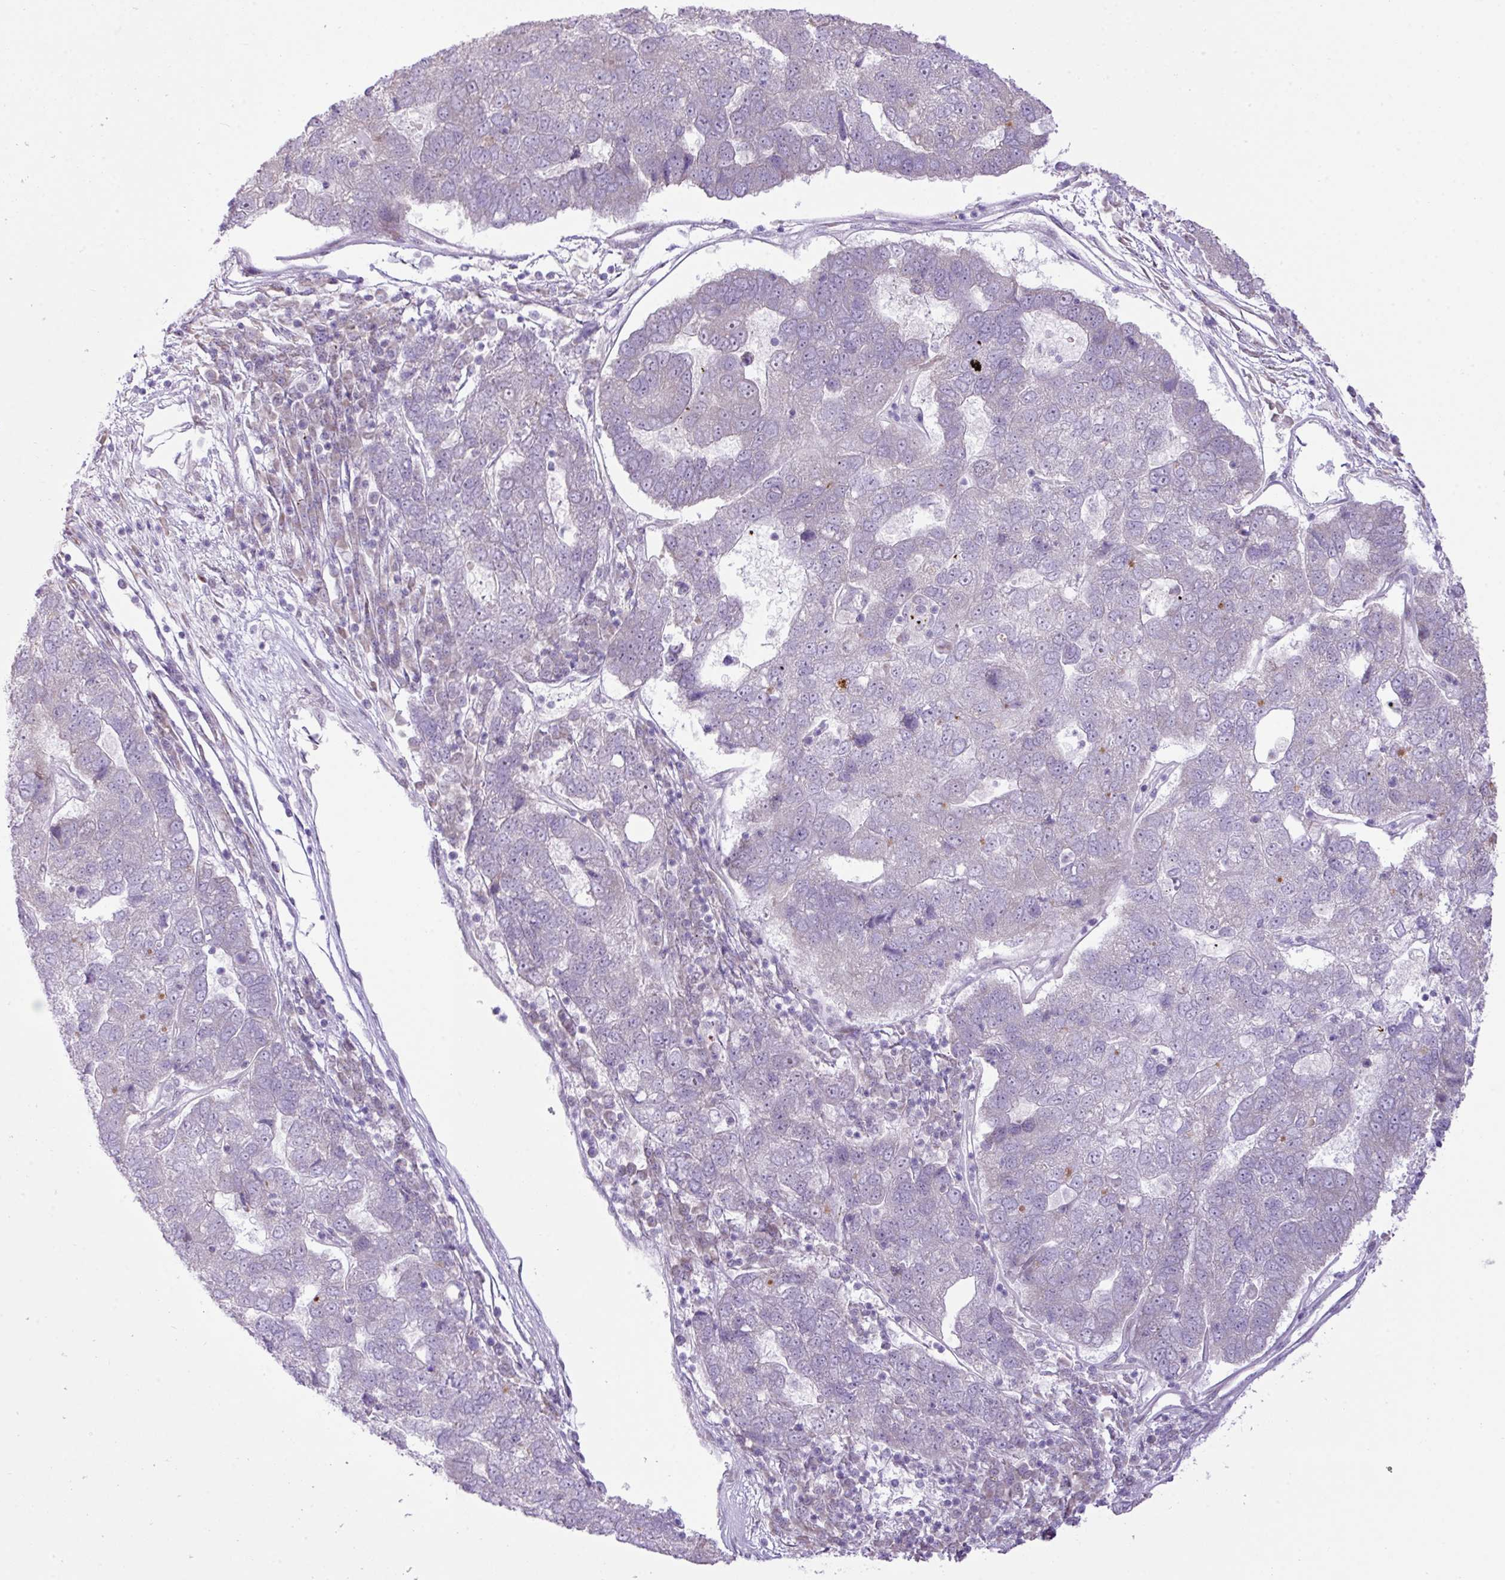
{"staining": {"intensity": "negative", "quantity": "none", "location": "none"}, "tissue": "pancreatic cancer", "cell_type": "Tumor cells", "image_type": "cancer", "snomed": [{"axis": "morphology", "description": "Adenocarcinoma, NOS"}, {"axis": "topography", "description": "Pancreas"}], "caption": "This is a histopathology image of IHC staining of adenocarcinoma (pancreatic), which shows no expression in tumor cells.", "gene": "ELOA2", "patient": {"sex": "female", "age": 61}}